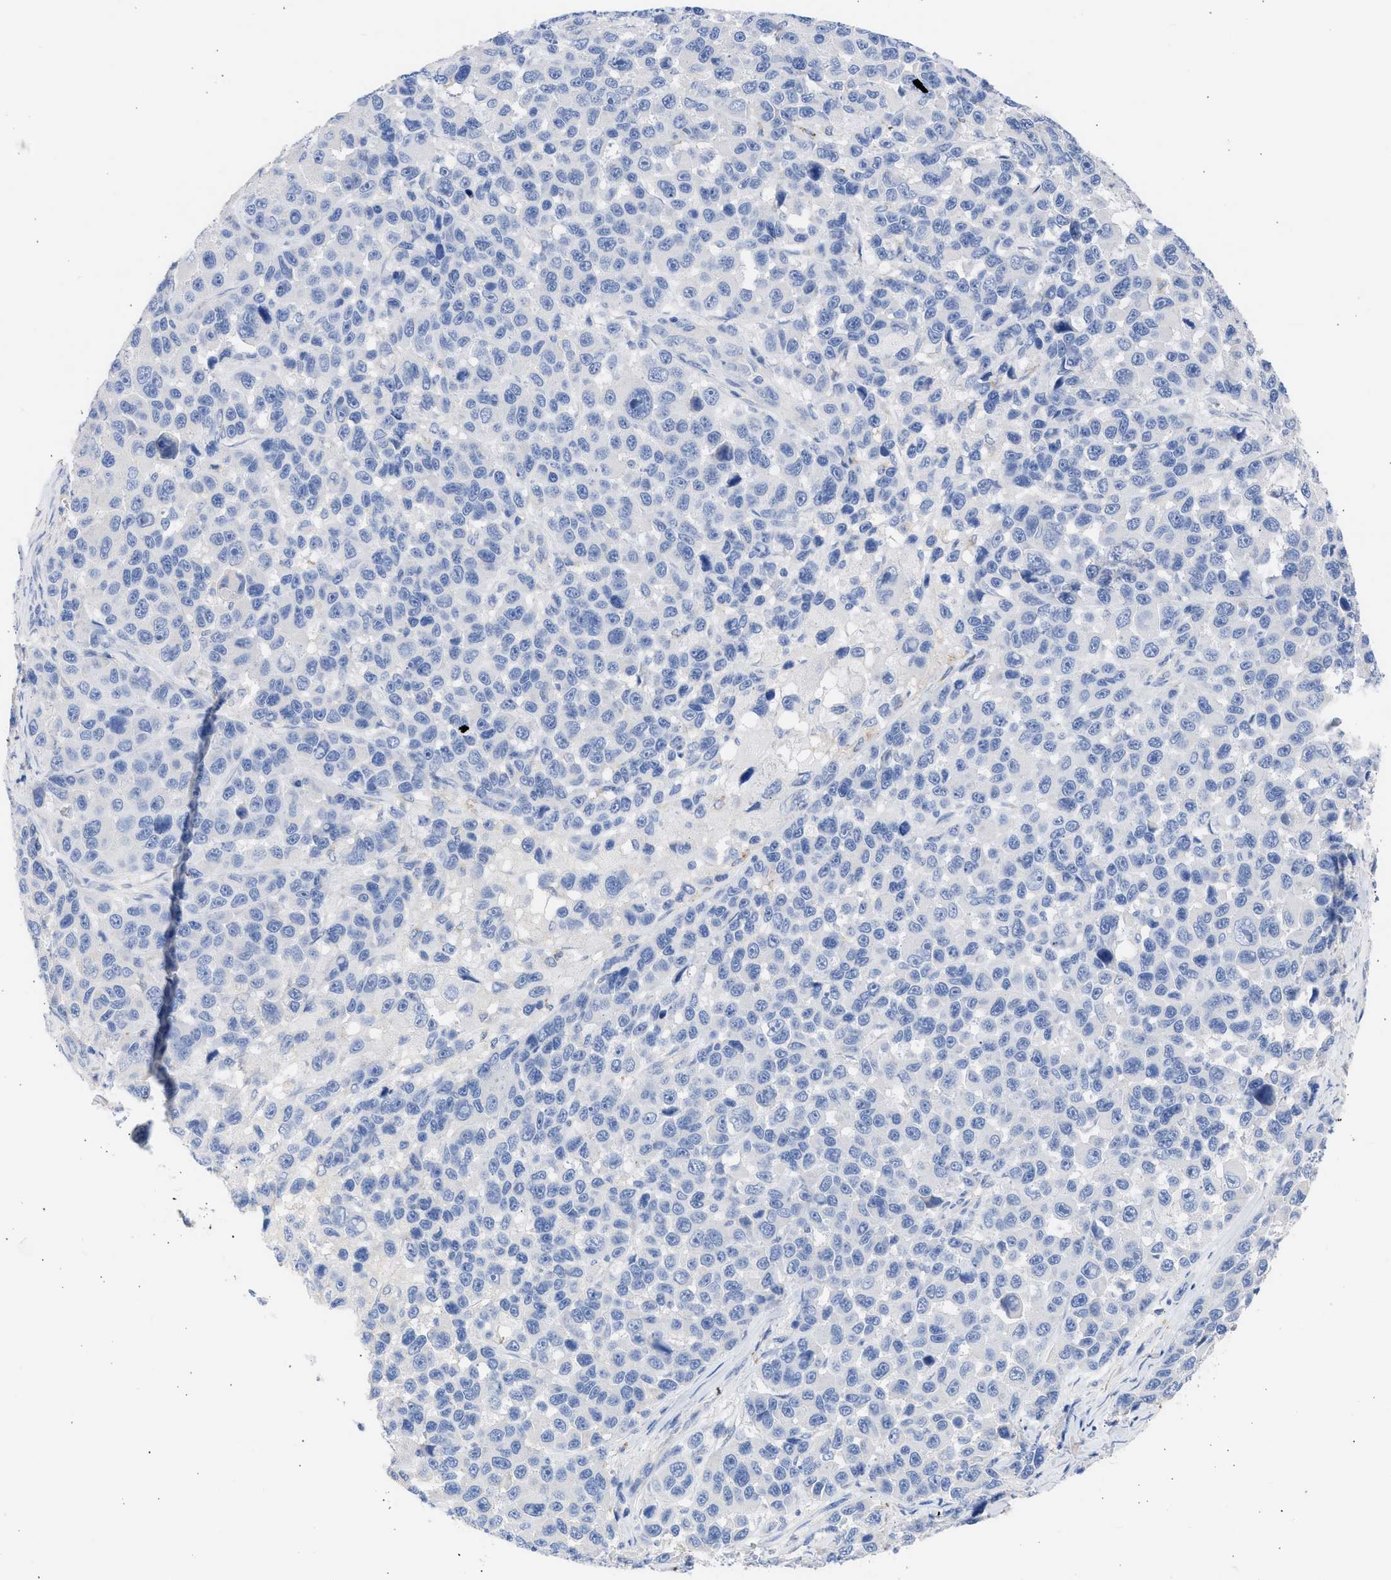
{"staining": {"intensity": "negative", "quantity": "none", "location": "none"}, "tissue": "melanoma", "cell_type": "Tumor cells", "image_type": "cancer", "snomed": [{"axis": "morphology", "description": "Malignant melanoma, NOS"}, {"axis": "topography", "description": "Skin"}], "caption": "A high-resolution image shows IHC staining of melanoma, which demonstrates no significant positivity in tumor cells. (DAB immunohistochemistry, high magnification).", "gene": "RSPH1", "patient": {"sex": "male", "age": 53}}